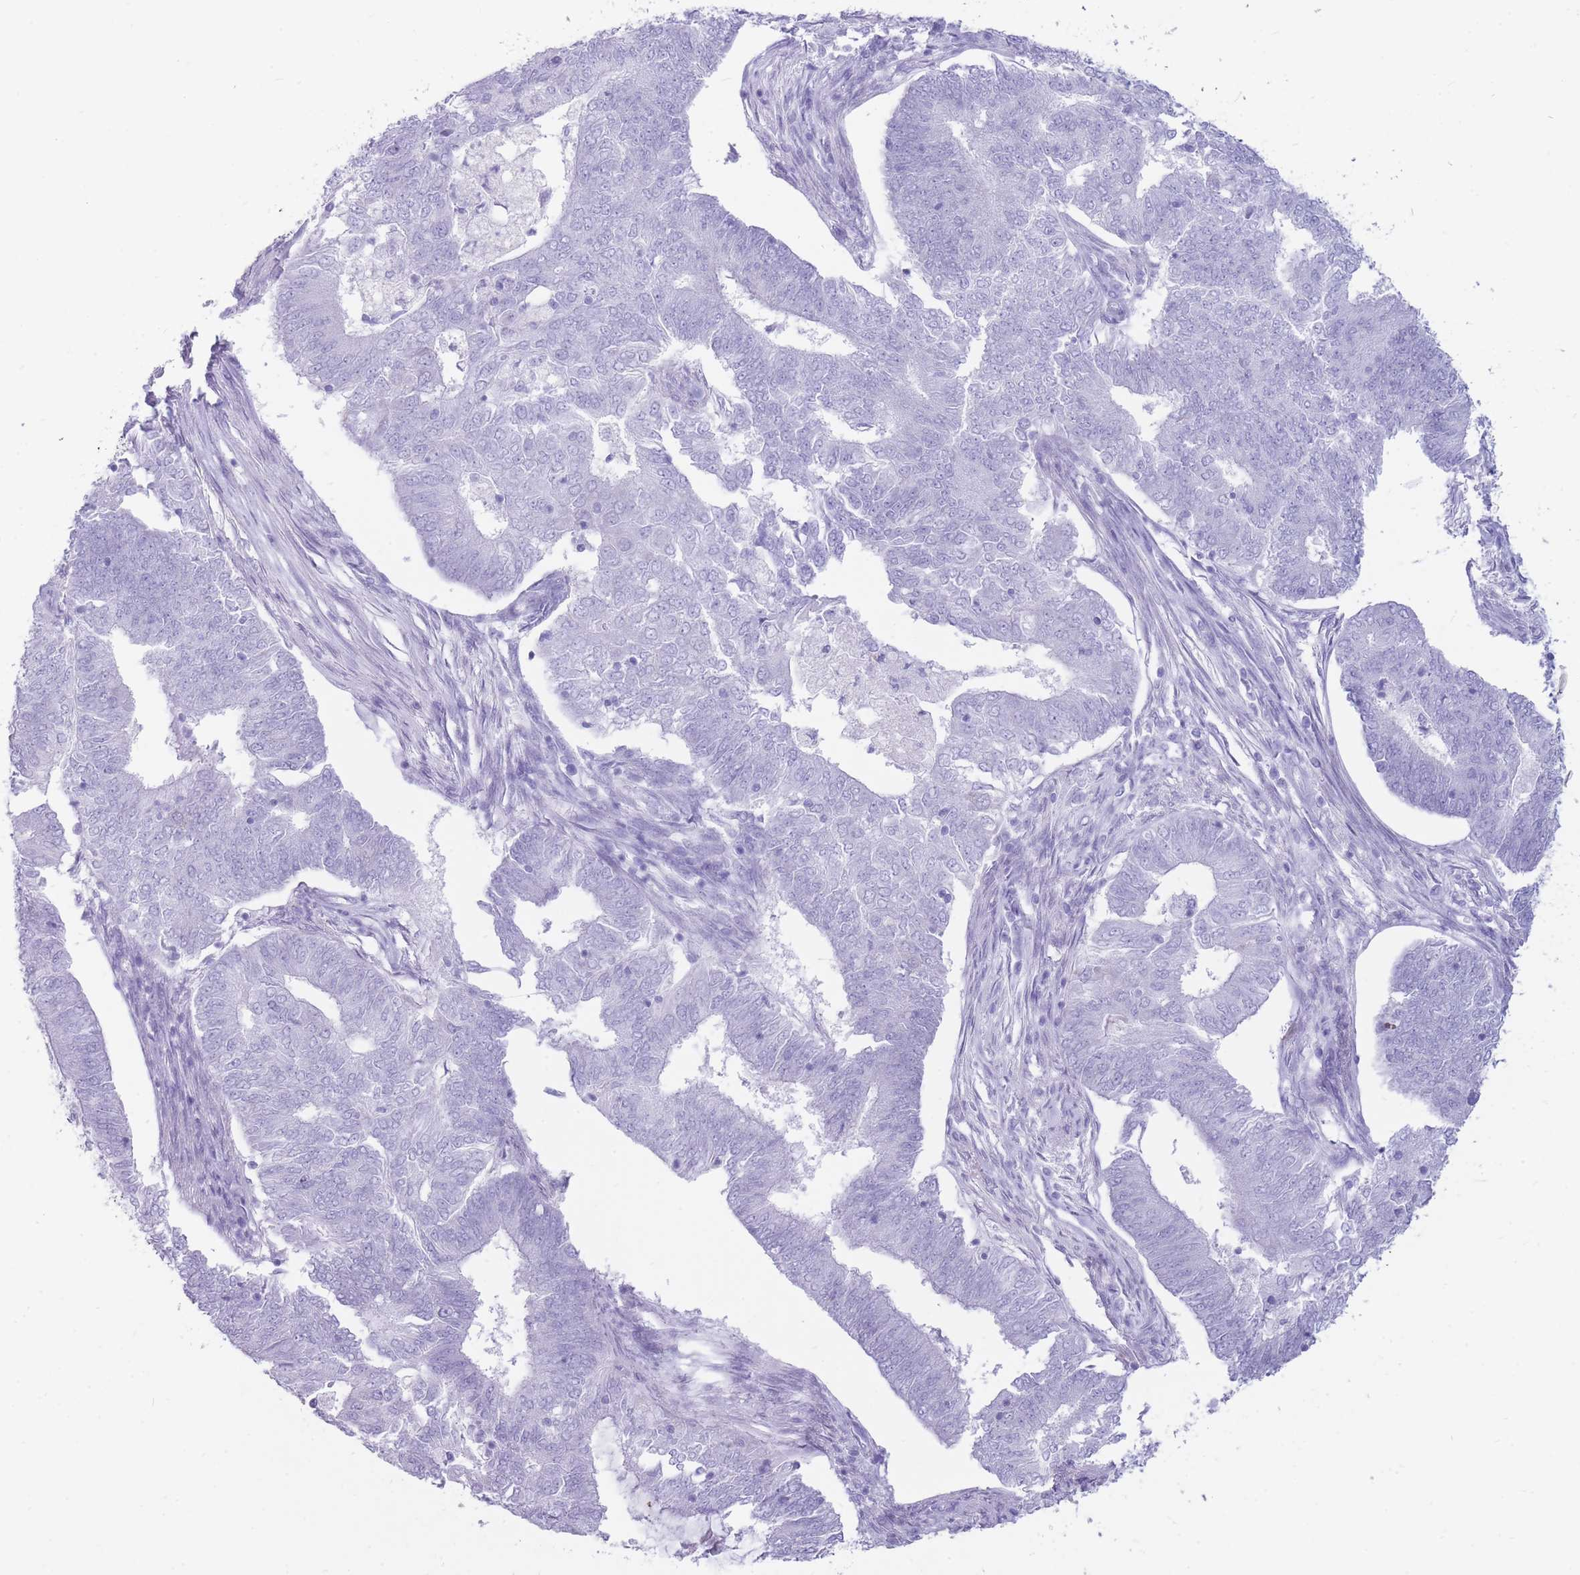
{"staining": {"intensity": "negative", "quantity": "none", "location": "none"}, "tissue": "endometrial cancer", "cell_type": "Tumor cells", "image_type": "cancer", "snomed": [{"axis": "morphology", "description": "Adenocarcinoma, NOS"}, {"axis": "topography", "description": "Endometrium"}], "caption": "Immunohistochemistry (IHC) of human endometrial adenocarcinoma demonstrates no expression in tumor cells.", "gene": "MTSS2", "patient": {"sex": "female", "age": 62}}